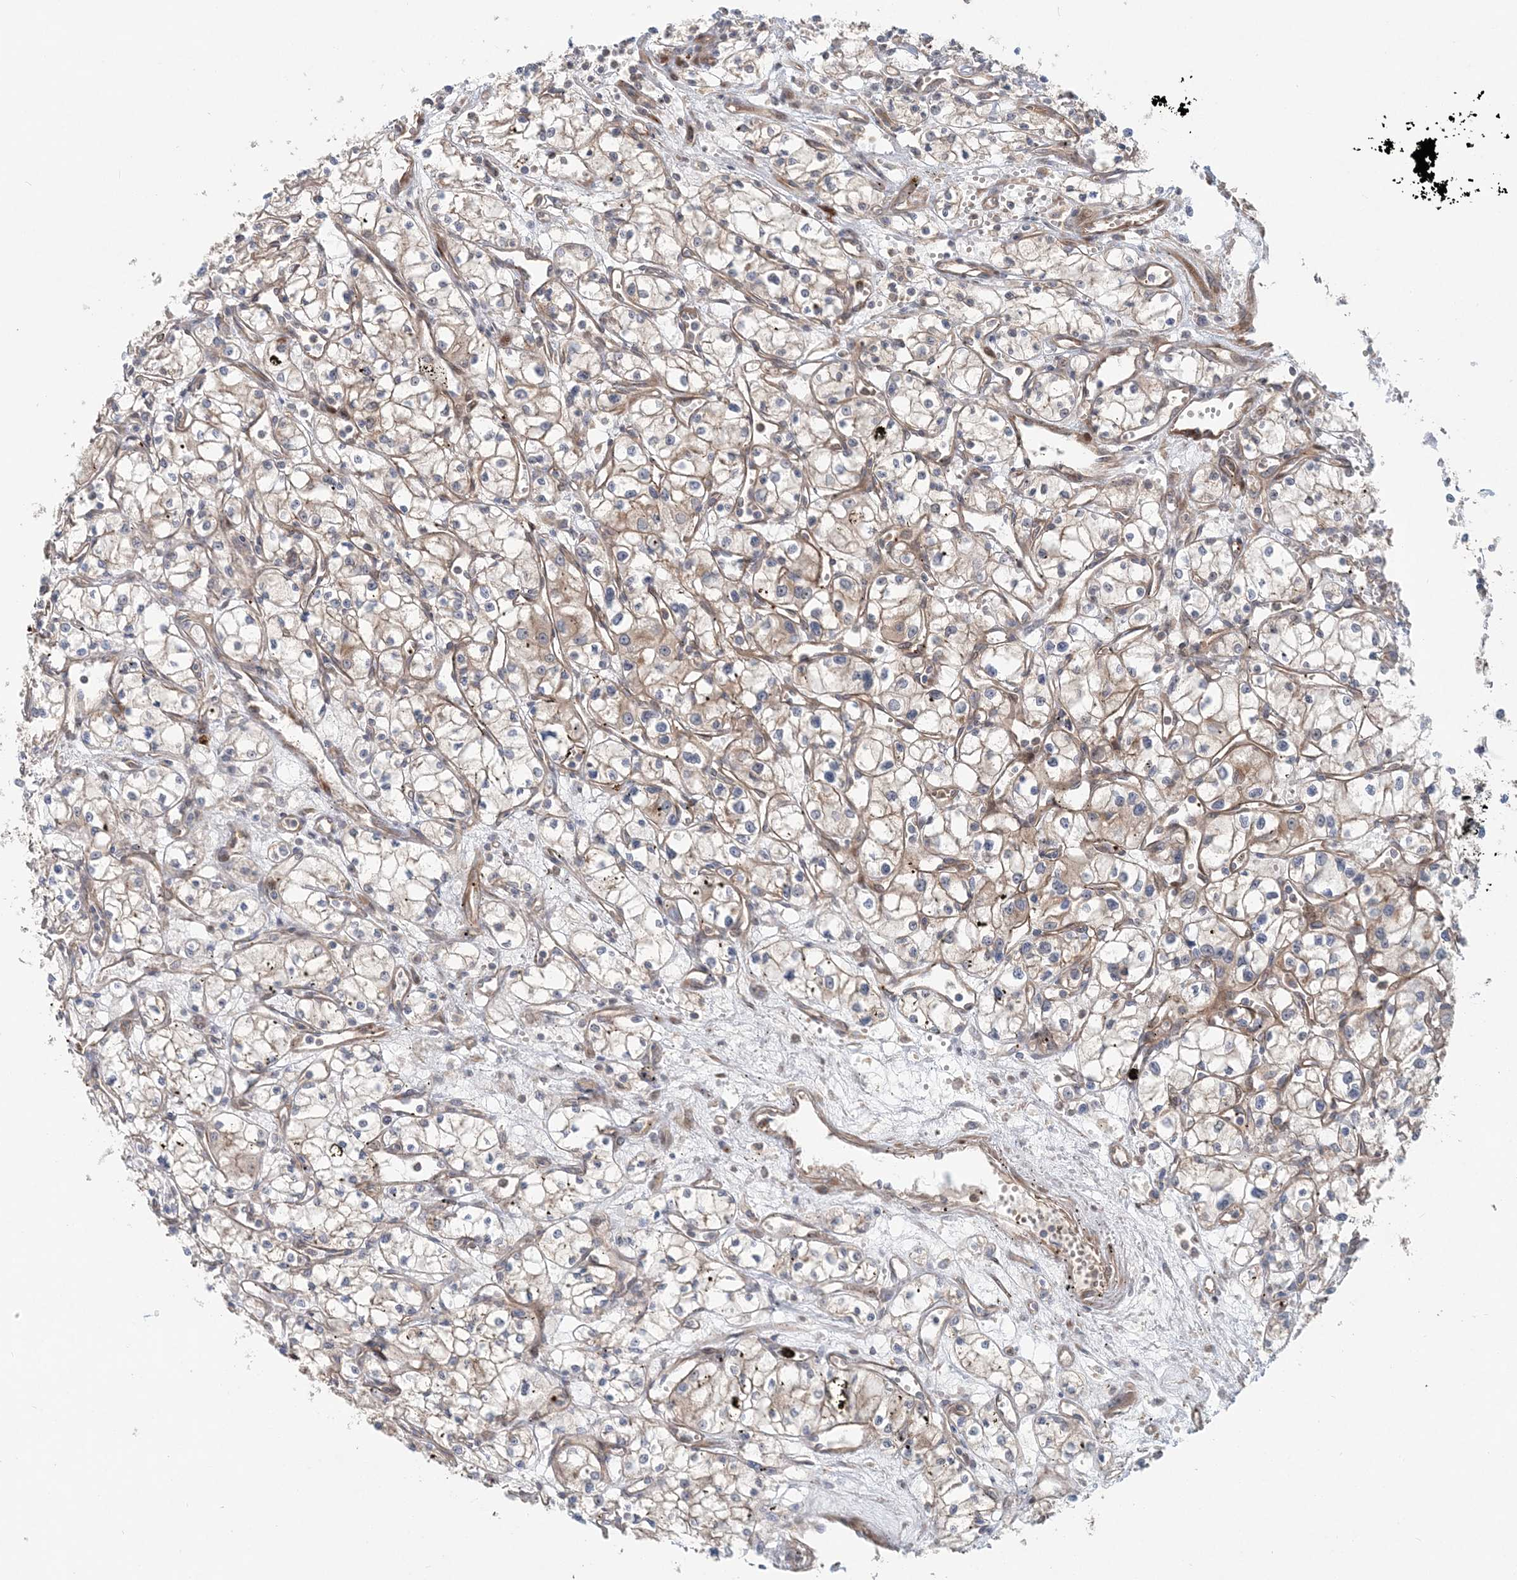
{"staining": {"intensity": "weak", "quantity": "25%-75%", "location": "cytoplasmic/membranous"}, "tissue": "renal cancer", "cell_type": "Tumor cells", "image_type": "cancer", "snomed": [{"axis": "morphology", "description": "Adenocarcinoma, NOS"}, {"axis": "topography", "description": "Kidney"}], "caption": "Immunohistochemical staining of renal adenocarcinoma exhibits low levels of weak cytoplasmic/membranous protein positivity in about 25%-75% of tumor cells. (DAB IHC, brown staining for protein, blue staining for nuclei).", "gene": "GEMIN5", "patient": {"sex": "male", "age": 59}}